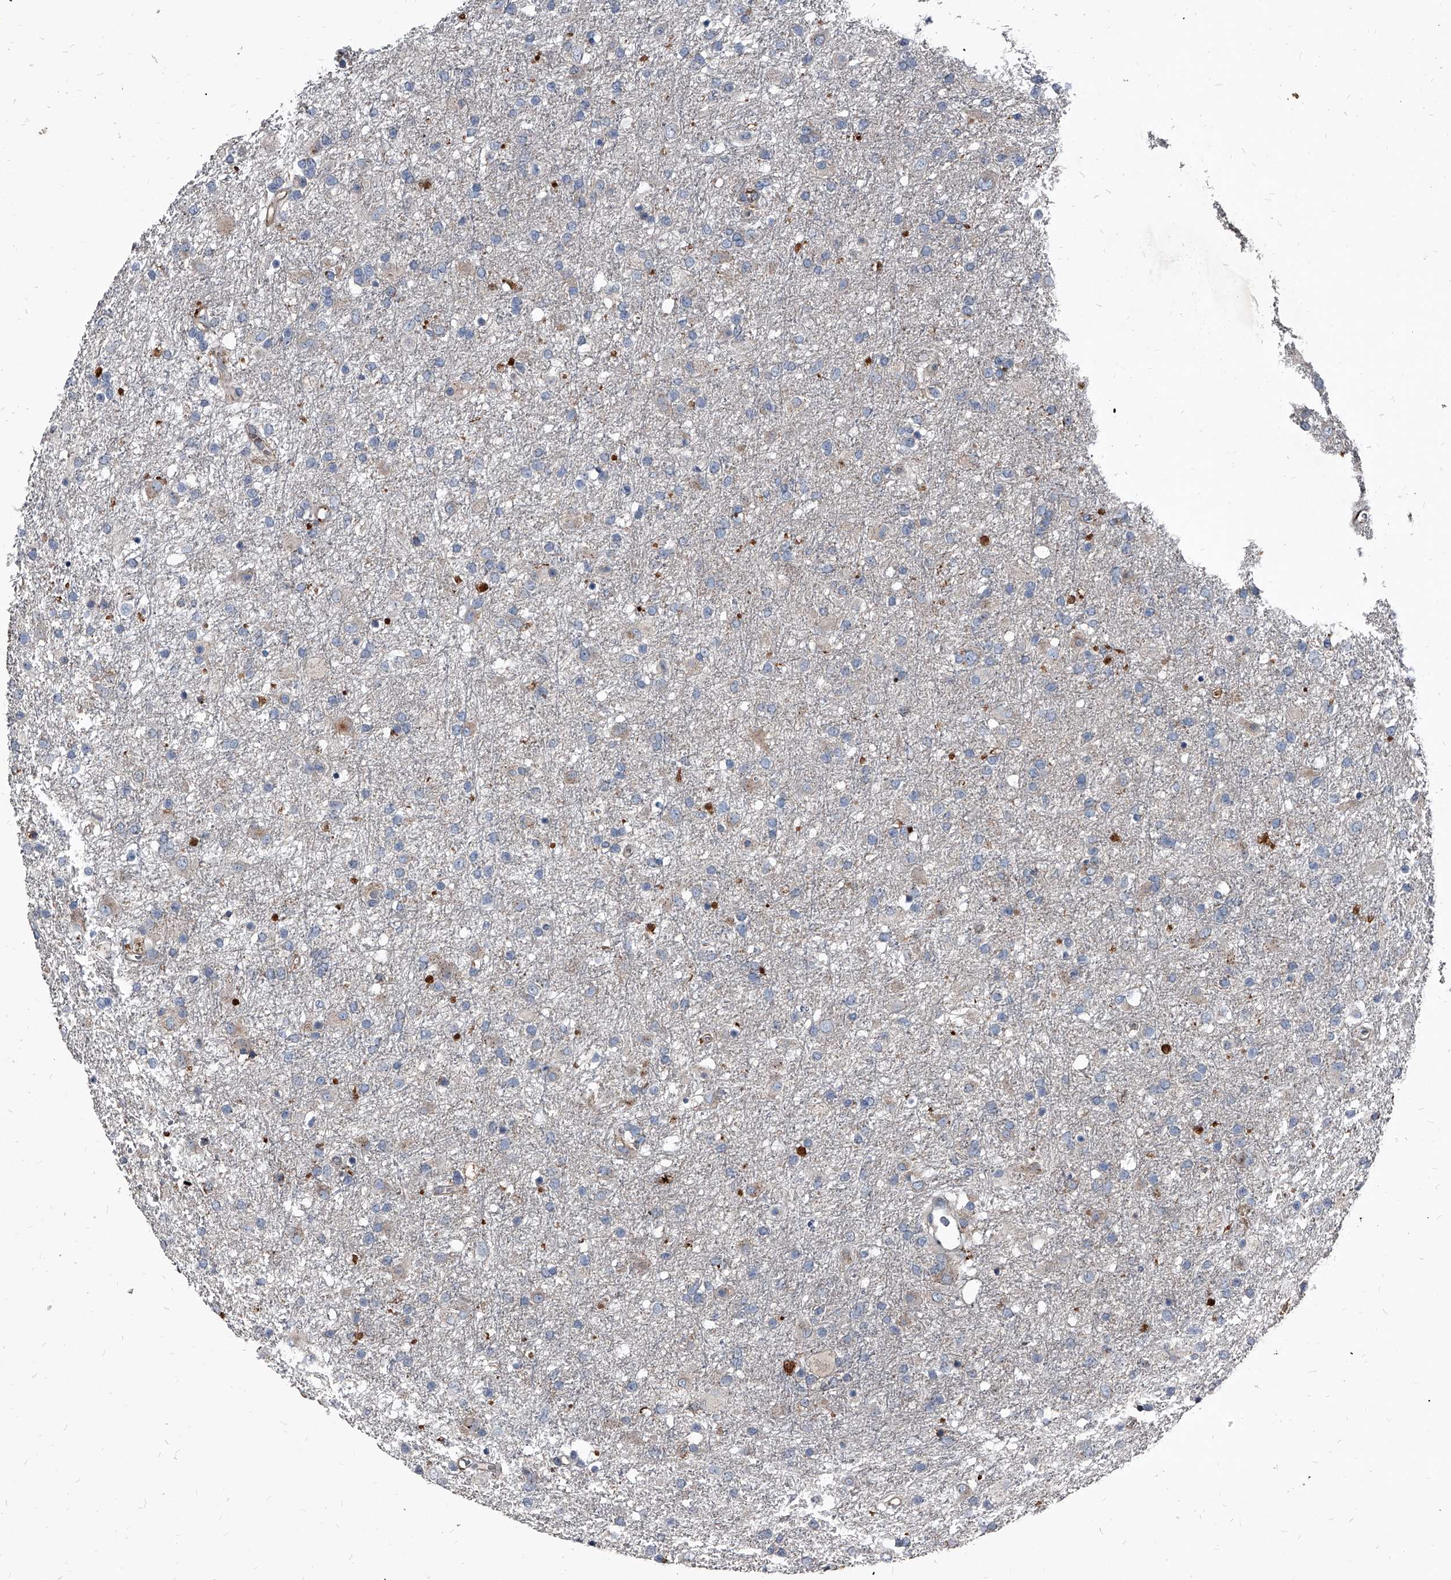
{"staining": {"intensity": "negative", "quantity": "none", "location": "none"}, "tissue": "glioma", "cell_type": "Tumor cells", "image_type": "cancer", "snomed": [{"axis": "morphology", "description": "Glioma, malignant, Low grade"}, {"axis": "topography", "description": "Brain"}], "caption": "Immunohistochemical staining of human malignant low-grade glioma demonstrates no significant expression in tumor cells.", "gene": "PGLYRP3", "patient": {"sex": "male", "age": 65}}